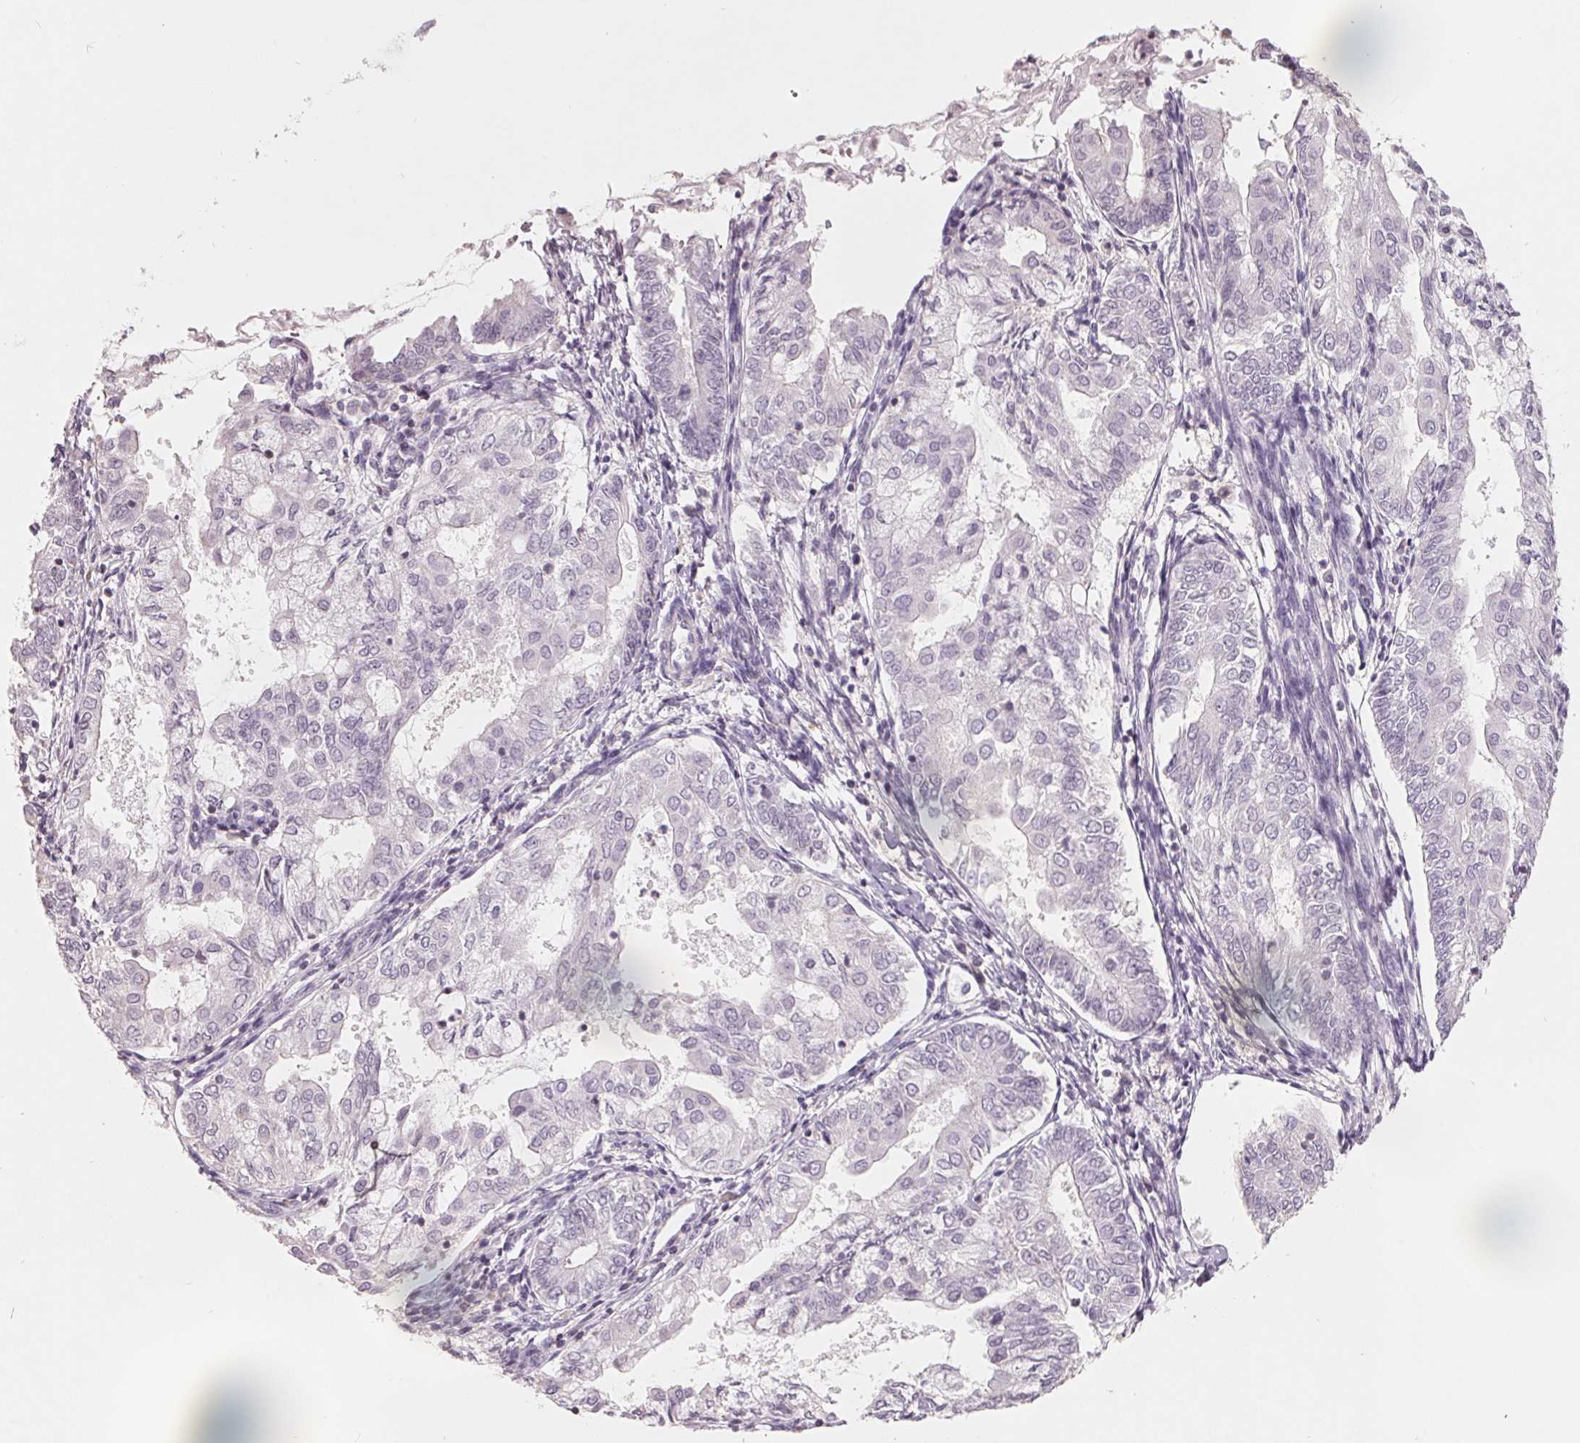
{"staining": {"intensity": "negative", "quantity": "none", "location": "none"}, "tissue": "endometrial cancer", "cell_type": "Tumor cells", "image_type": "cancer", "snomed": [{"axis": "morphology", "description": "Adenocarcinoma, NOS"}, {"axis": "topography", "description": "Endometrium"}], "caption": "Tumor cells are negative for protein expression in human endometrial cancer.", "gene": "FTCD", "patient": {"sex": "female", "age": 68}}